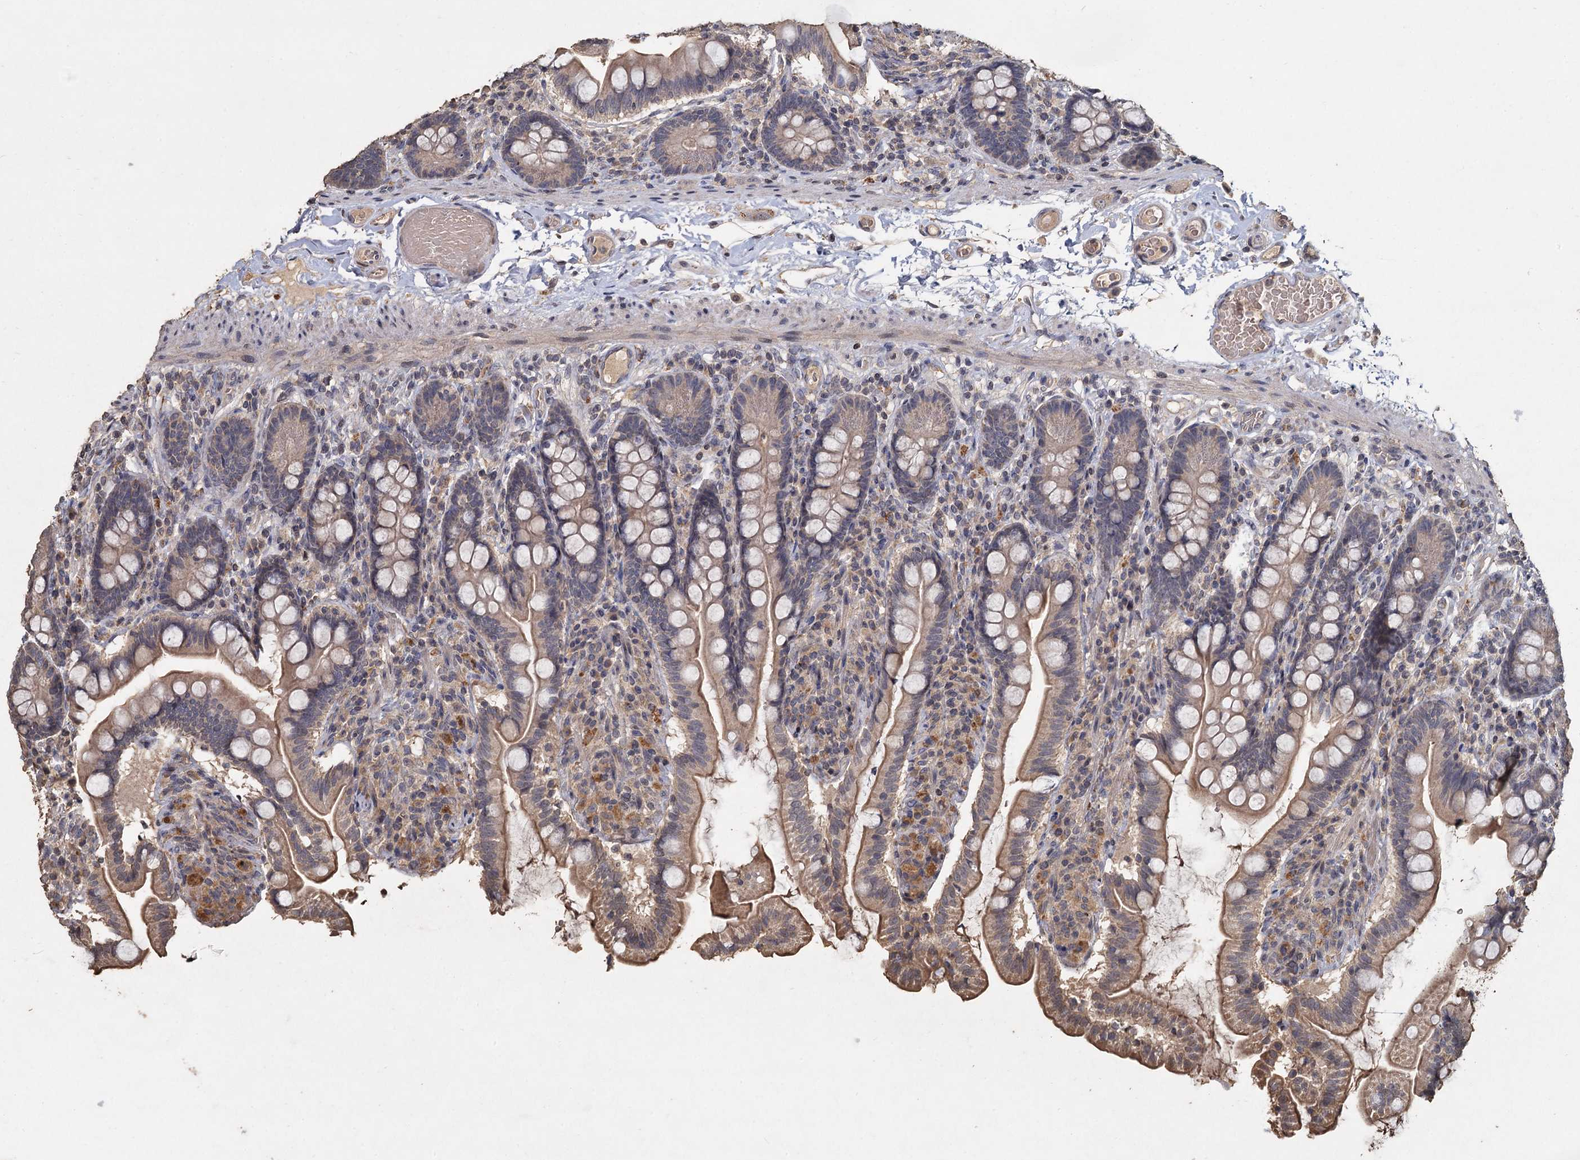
{"staining": {"intensity": "weak", "quantity": "<25%", "location": "cytoplasmic/membranous"}, "tissue": "small intestine", "cell_type": "Glandular cells", "image_type": "normal", "snomed": [{"axis": "morphology", "description": "Normal tissue, NOS"}, {"axis": "topography", "description": "Small intestine"}], "caption": "Immunohistochemistry (IHC) of normal human small intestine displays no staining in glandular cells.", "gene": "CCDC61", "patient": {"sex": "female", "age": 64}}